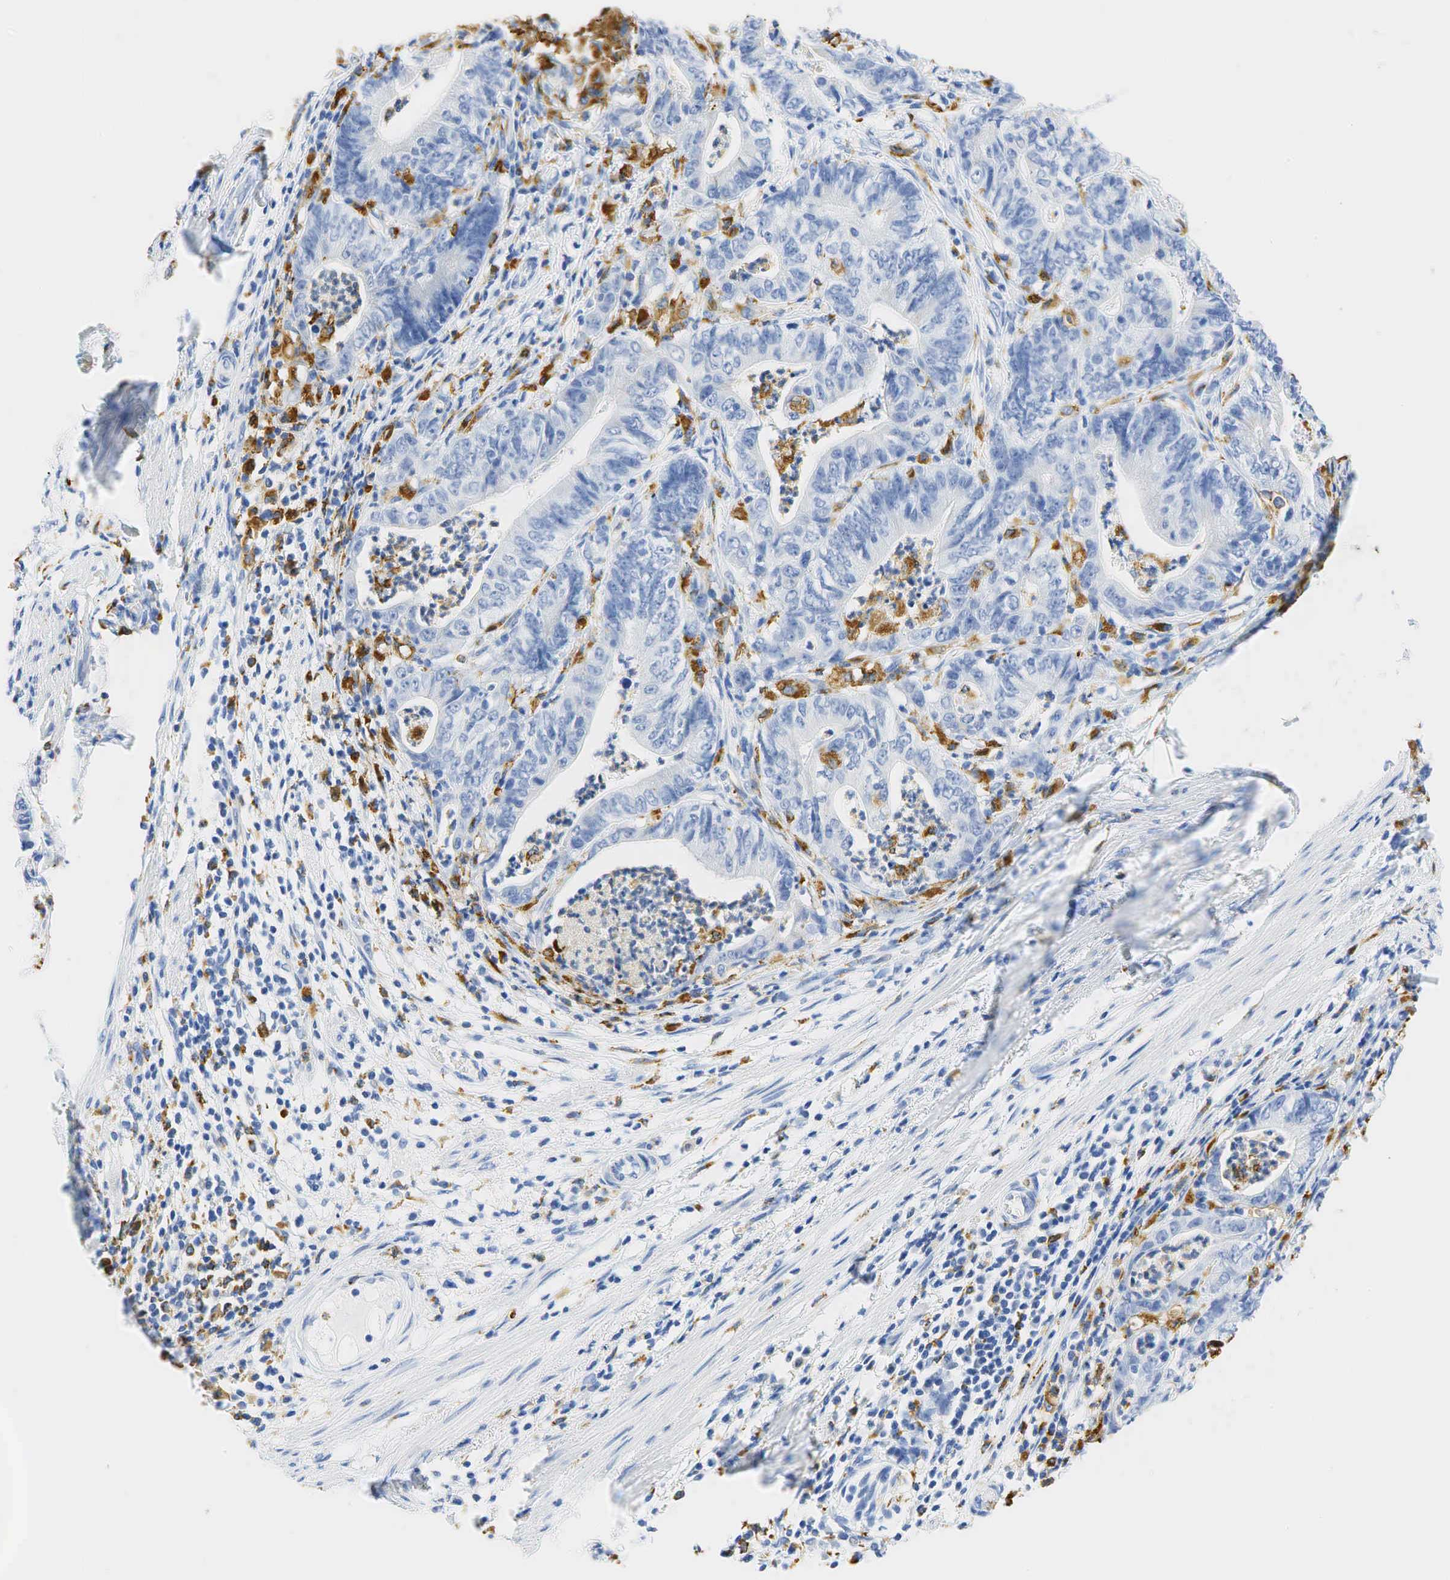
{"staining": {"intensity": "negative", "quantity": "none", "location": "none"}, "tissue": "stomach cancer", "cell_type": "Tumor cells", "image_type": "cancer", "snomed": [{"axis": "morphology", "description": "Adenocarcinoma, NOS"}, {"axis": "topography", "description": "Stomach, lower"}], "caption": "The histopathology image exhibits no significant expression in tumor cells of adenocarcinoma (stomach).", "gene": "CD68", "patient": {"sex": "female", "age": 86}}